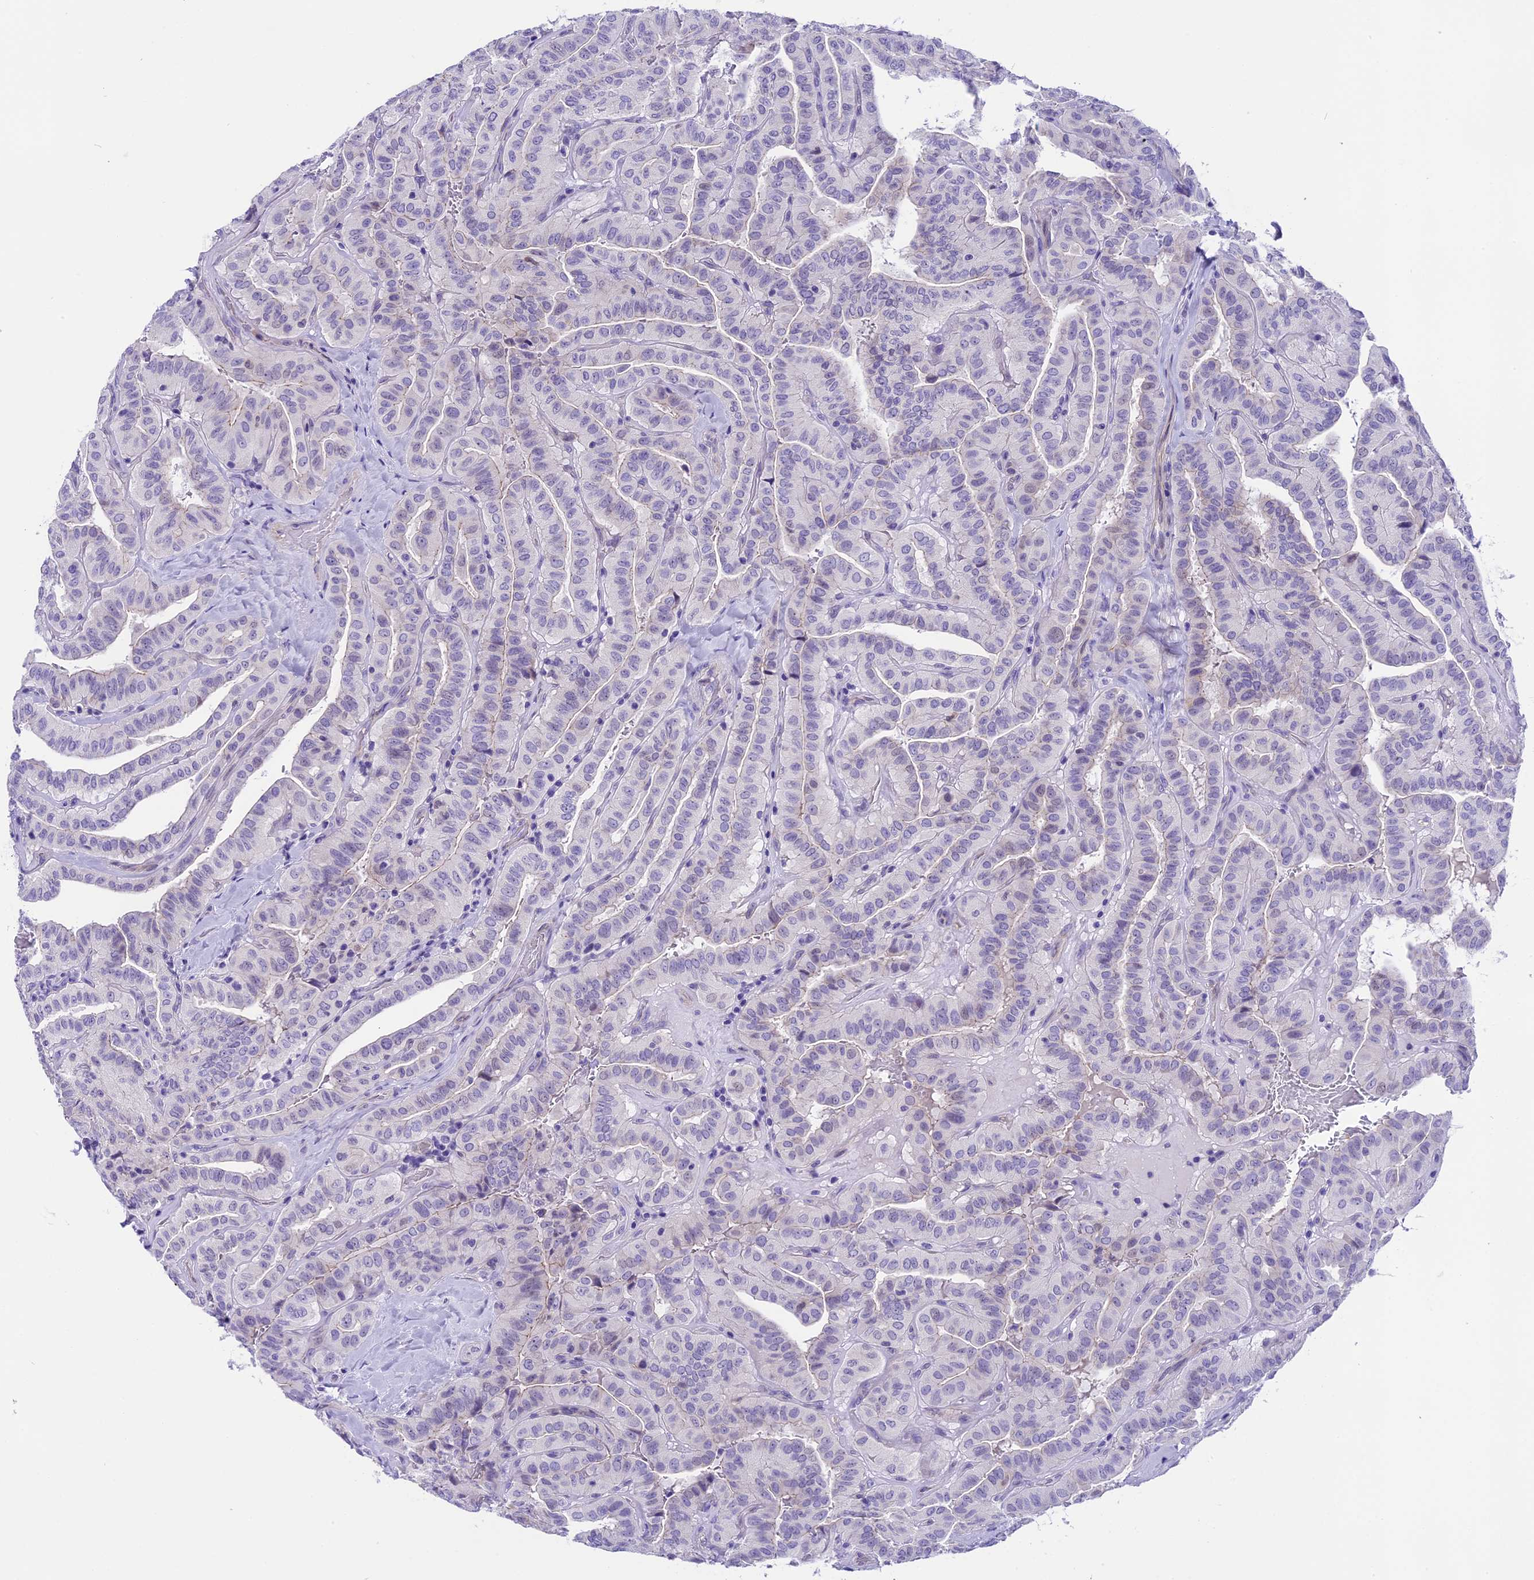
{"staining": {"intensity": "negative", "quantity": "none", "location": "none"}, "tissue": "thyroid cancer", "cell_type": "Tumor cells", "image_type": "cancer", "snomed": [{"axis": "morphology", "description": "Papillary adenocarcinoma, NOS"}, {"axis": "topography", "description": "Thyroid gland"}], "caption": "This micrograph is of thyroid papillary adenocarcinoma stained with IHC to label a protein in brown with the nuclei are counter-stained blue. There is no expression in tumor cells.", "gene": "PRR15", "patient": {"sex": "male", "age": 77}}